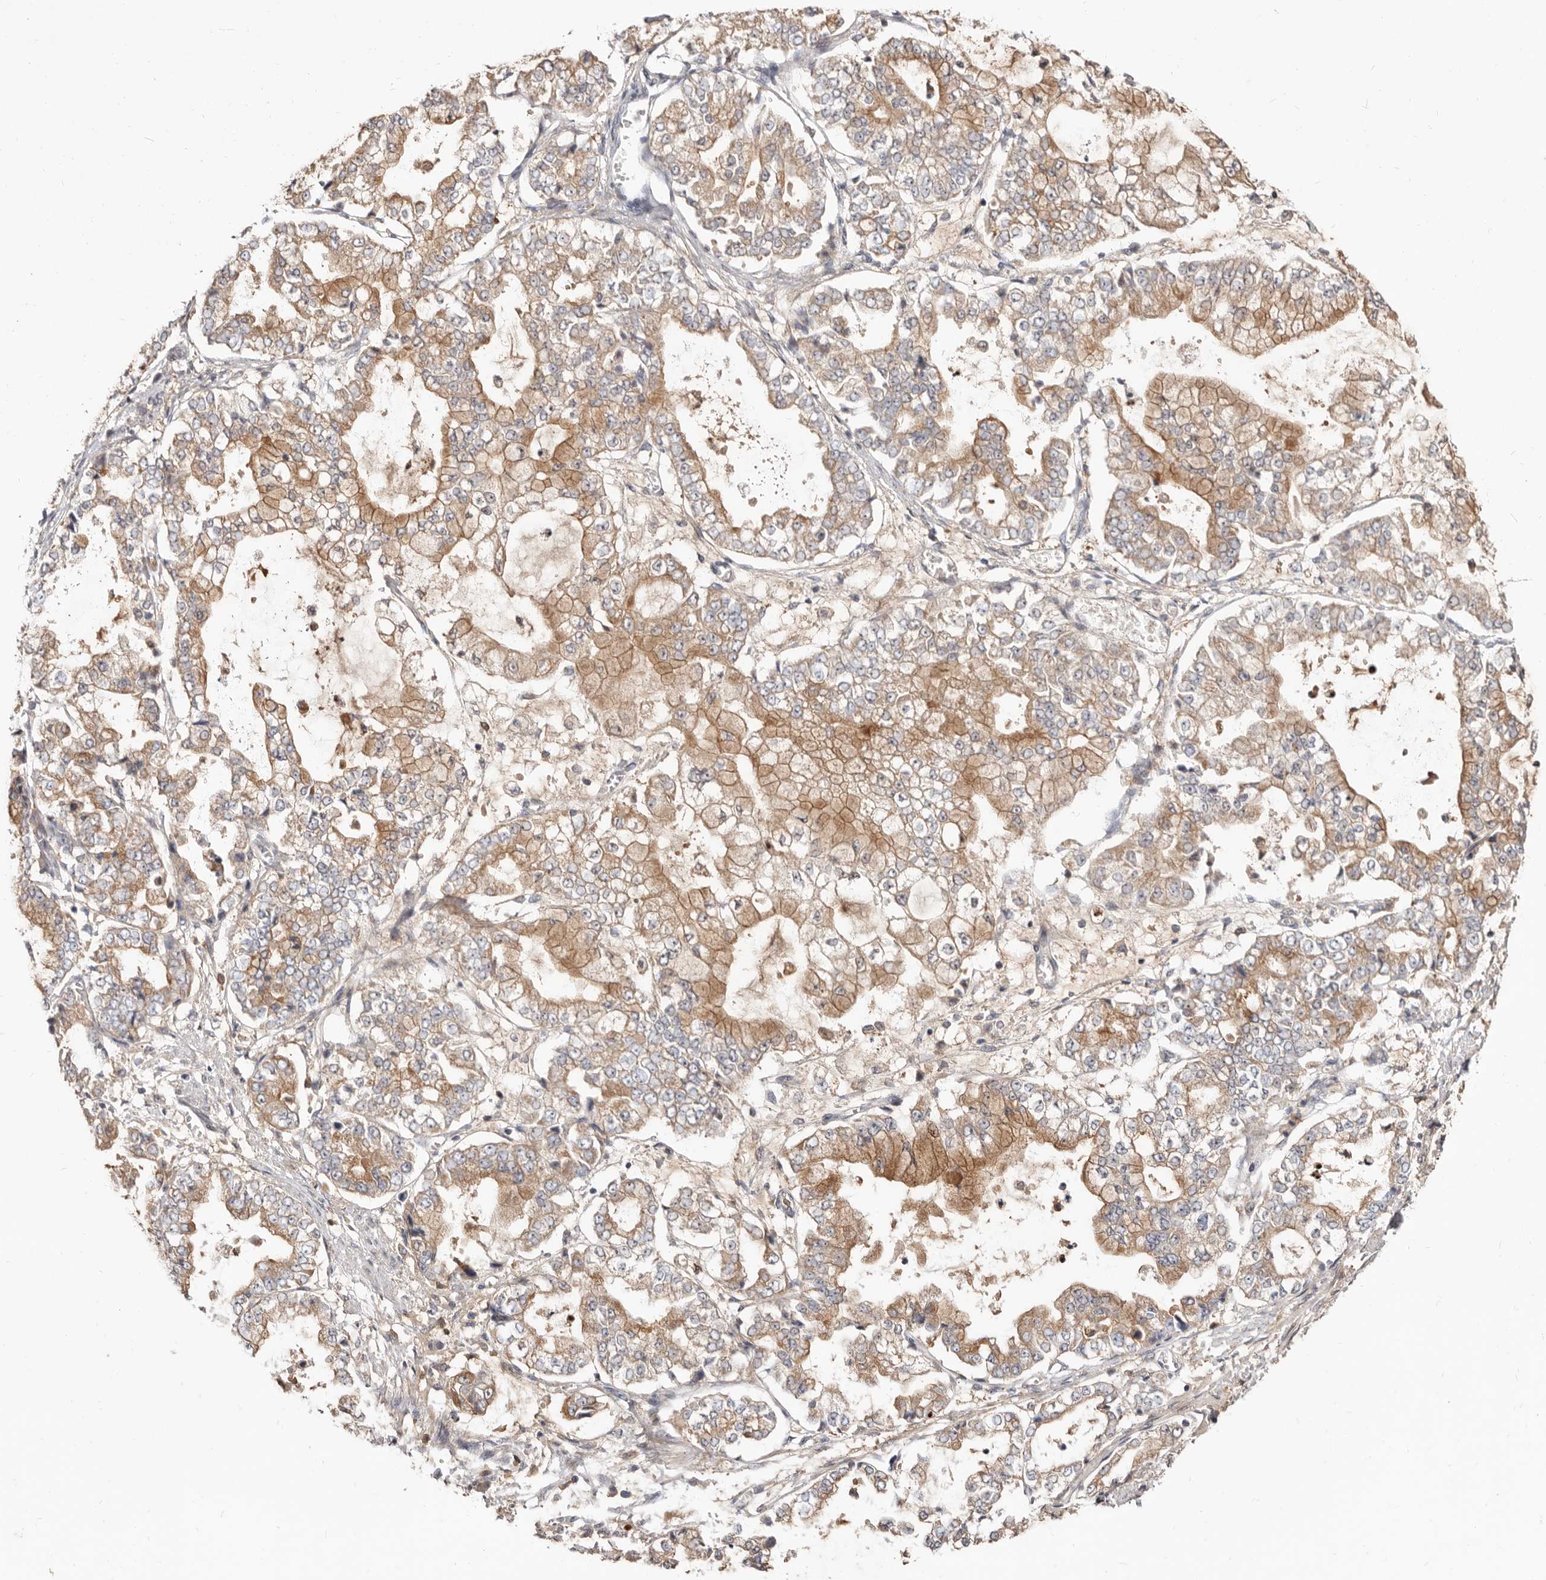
{"staining": {"intensity": "moderate", "quantity": ">75%", "location": "cytoplasmic/membranous"}, "tissue": "stomach cancer", "cell_type": "Tumor cells", "image_type": "cancer", "snomed": [{"axis": "morphology", "description": "Adenocarcinoma, NOS"}, {"axis": "topography", "description": "Stomach"}], "caption": "Protein expression analysis of human stomach cancer reveals moderate cytoplasmic/membranous expression in approximately >75% of tumor cells.", "gene": "TC2N", "patient": {"sex": "male", "age": 76}}